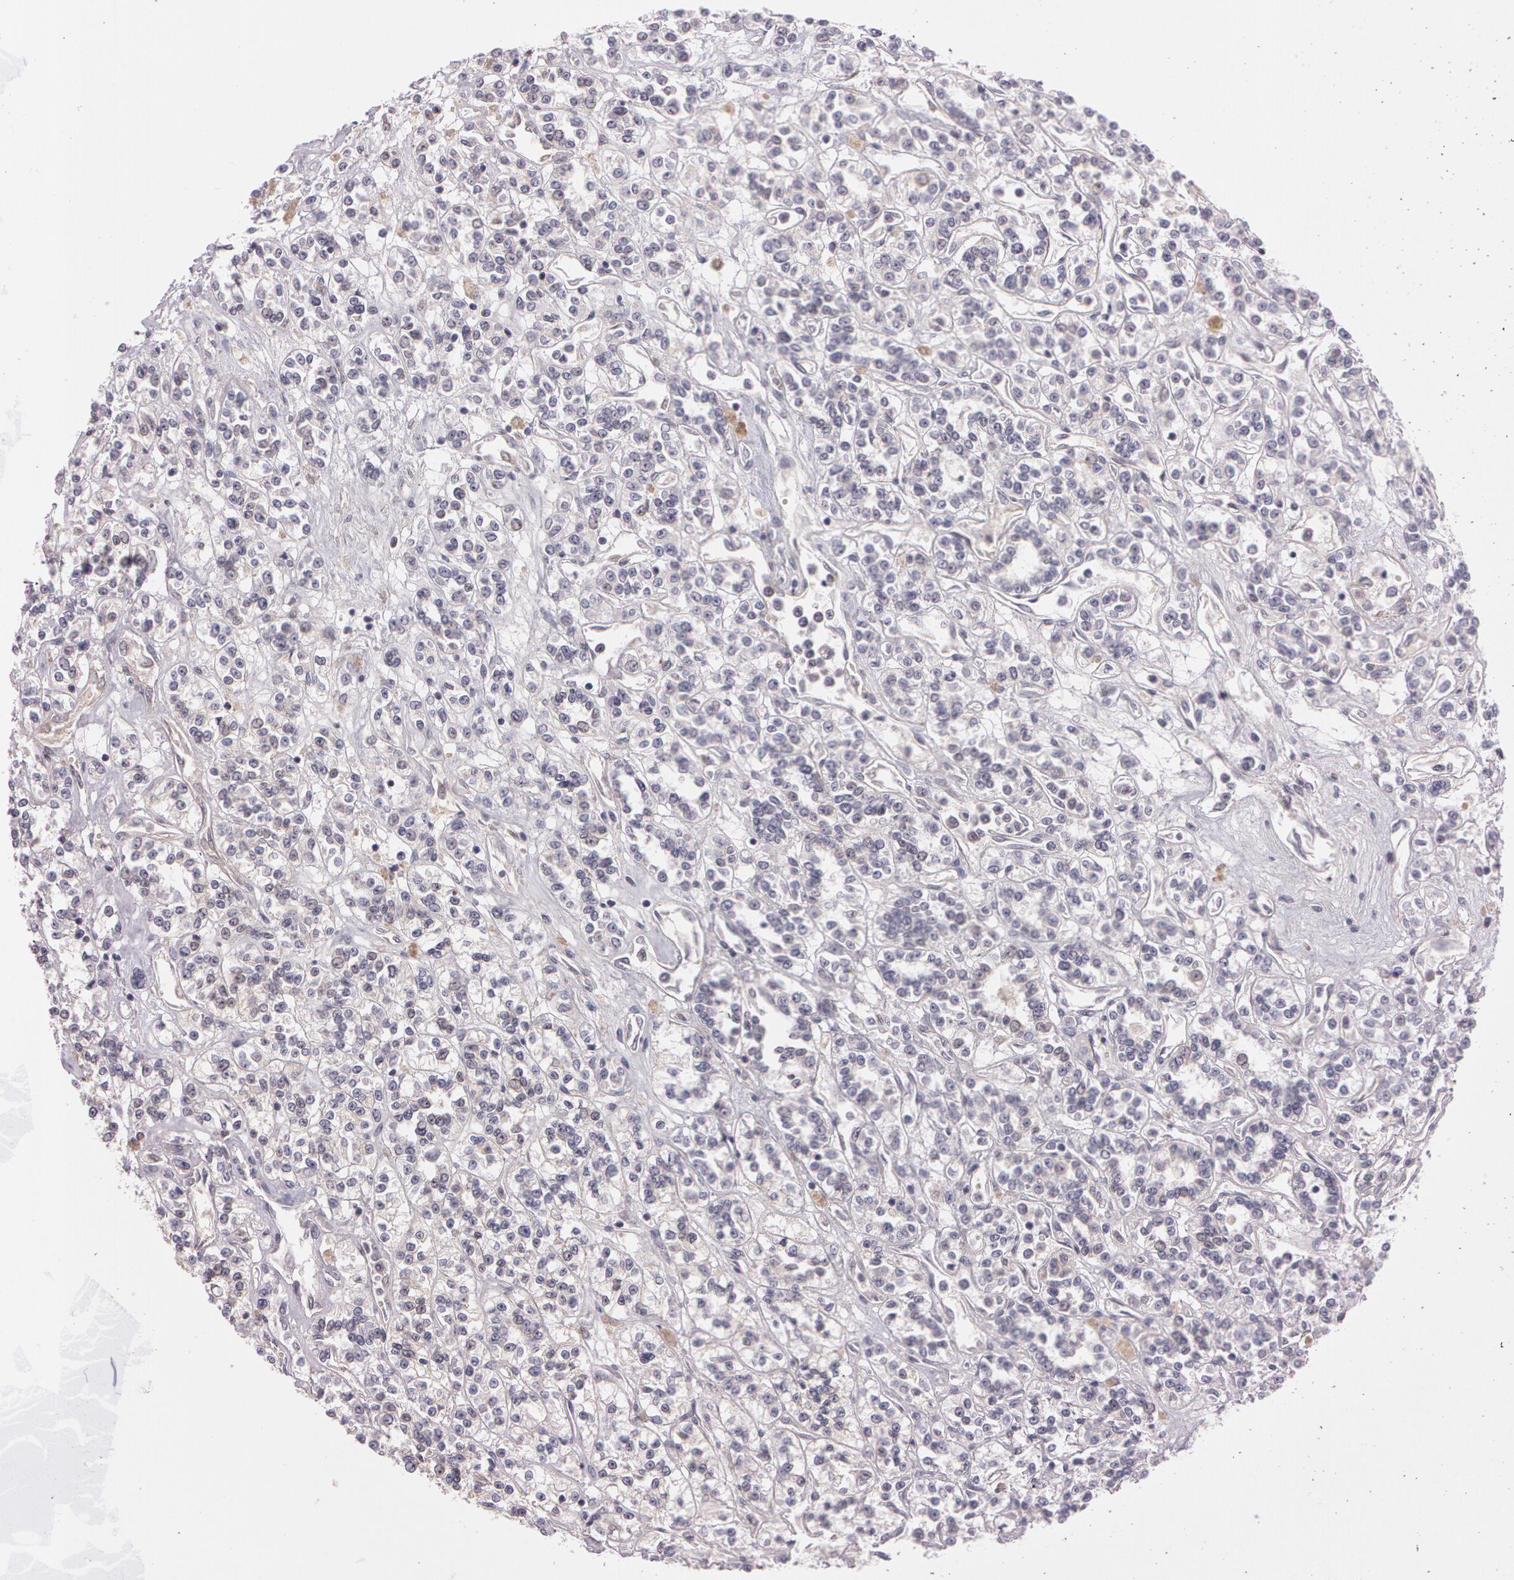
{"staining": {"intensity": "negative", "quantity": "none", "location": "none"}, "tissue": "renal cancer", "cell_type": "Tumor cells", "image_type": "cancer", "snomed": [{"axis": "morphology", "description": "Adenocarcinoma, NOS"}, {"axis": "topography", "description": "Kidney"}], "caption": "A photomicrograph of human renal cancer (adenocarcinoma) is negative for staining in tumor cells.", "gene": "MXRA5", "patient": {"sex": "female", "age": 76}}